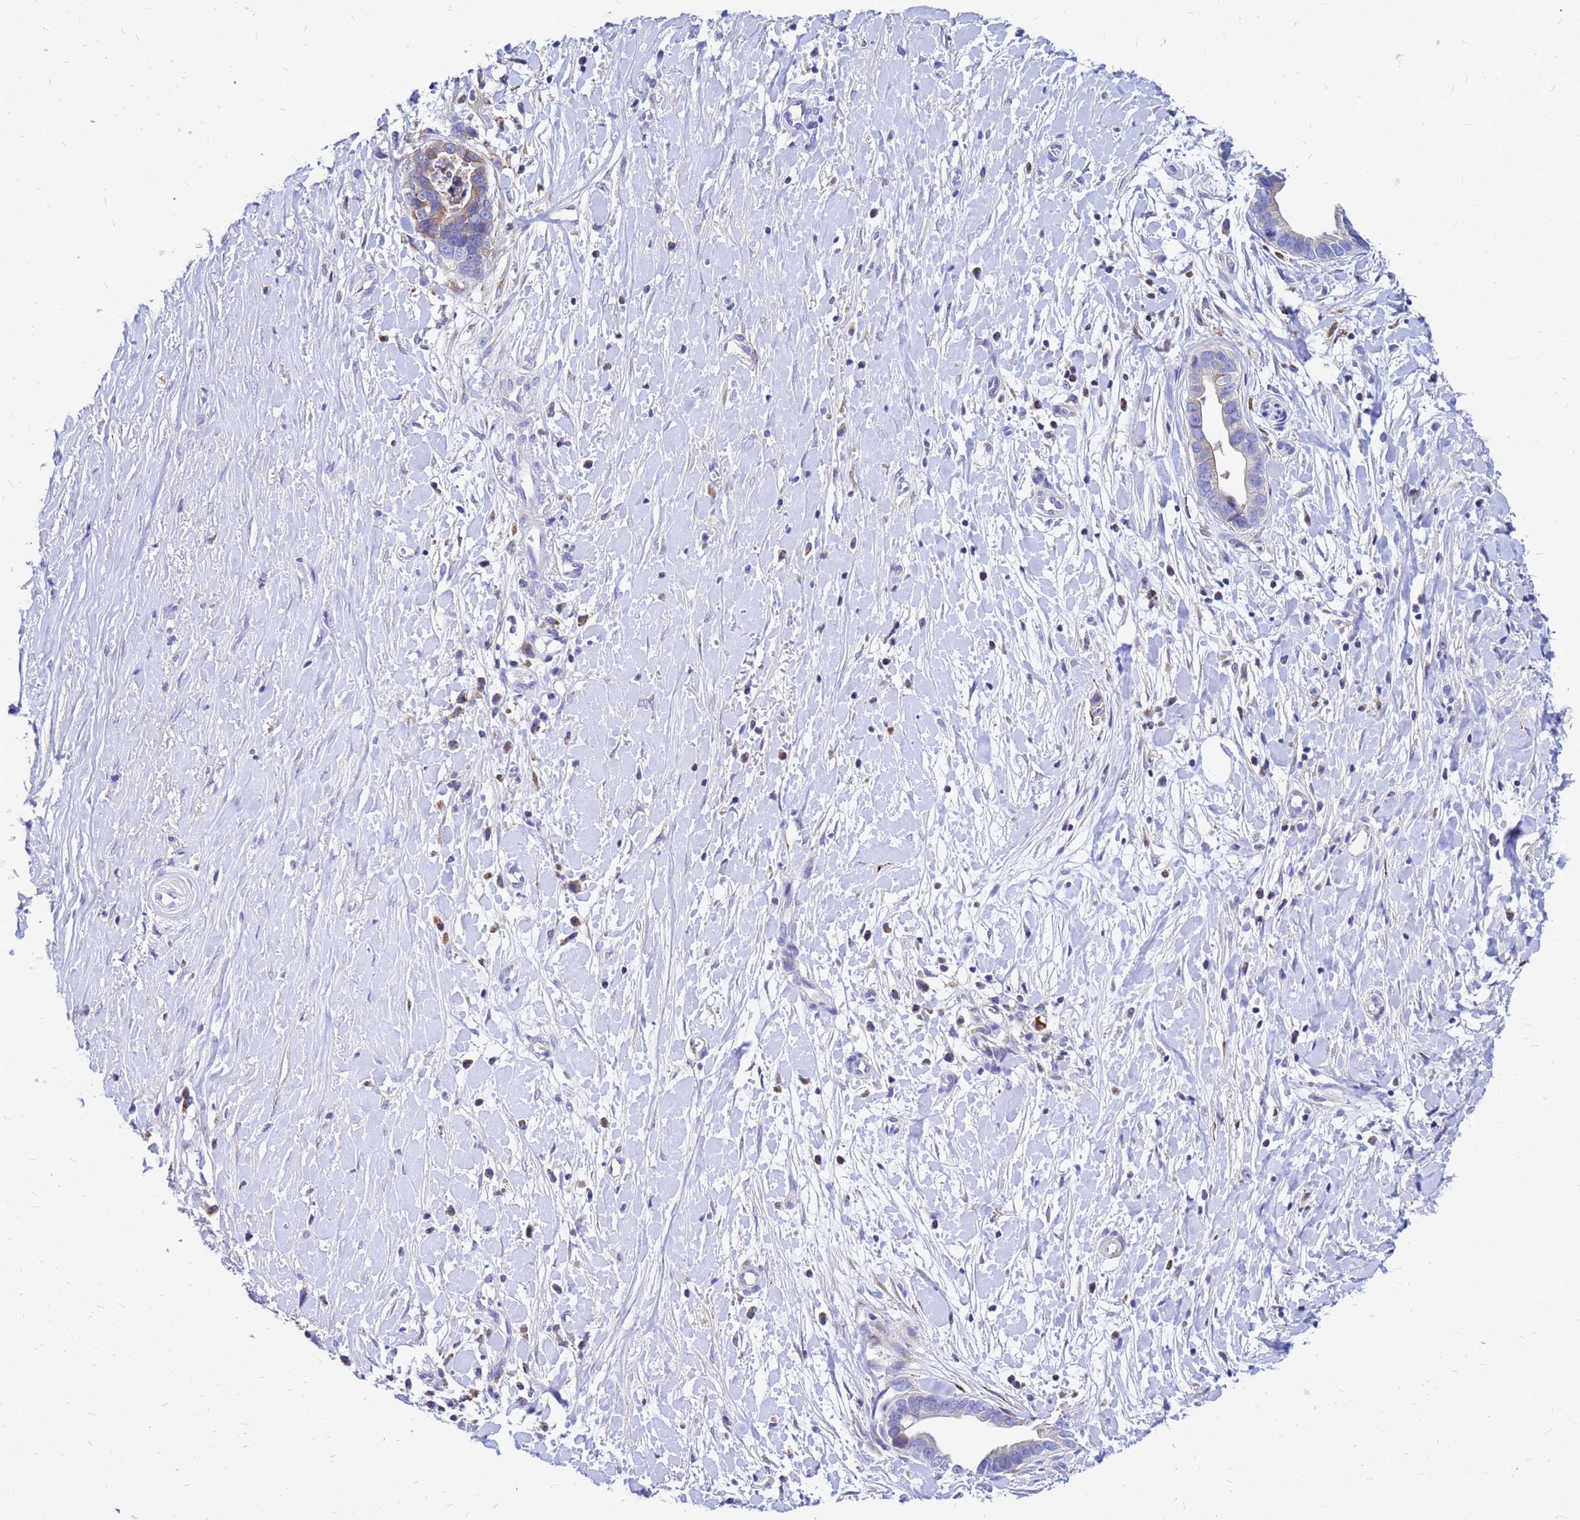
{"staining": {"intensity": "weak", "quantity": "<25%", "location": "cytoplasmic/membranous"}, "tissue": "liver cancer", "cell_type": "Tumor cells", "image_type": "cancer", "snomed": [{"axis": "morphology", "description": "Cholangiocarcinoma"}, {"axis": "topography", "description": "Liver"}], "caption": "IHC histopathology image of neoplastic tissue: cholangiocarcinoma (liver) stained with DAB exhibits no significant protein staining in tumor cells.", "gene": "FHIP1A", "patient": {"sex": "female", "age": 79}}